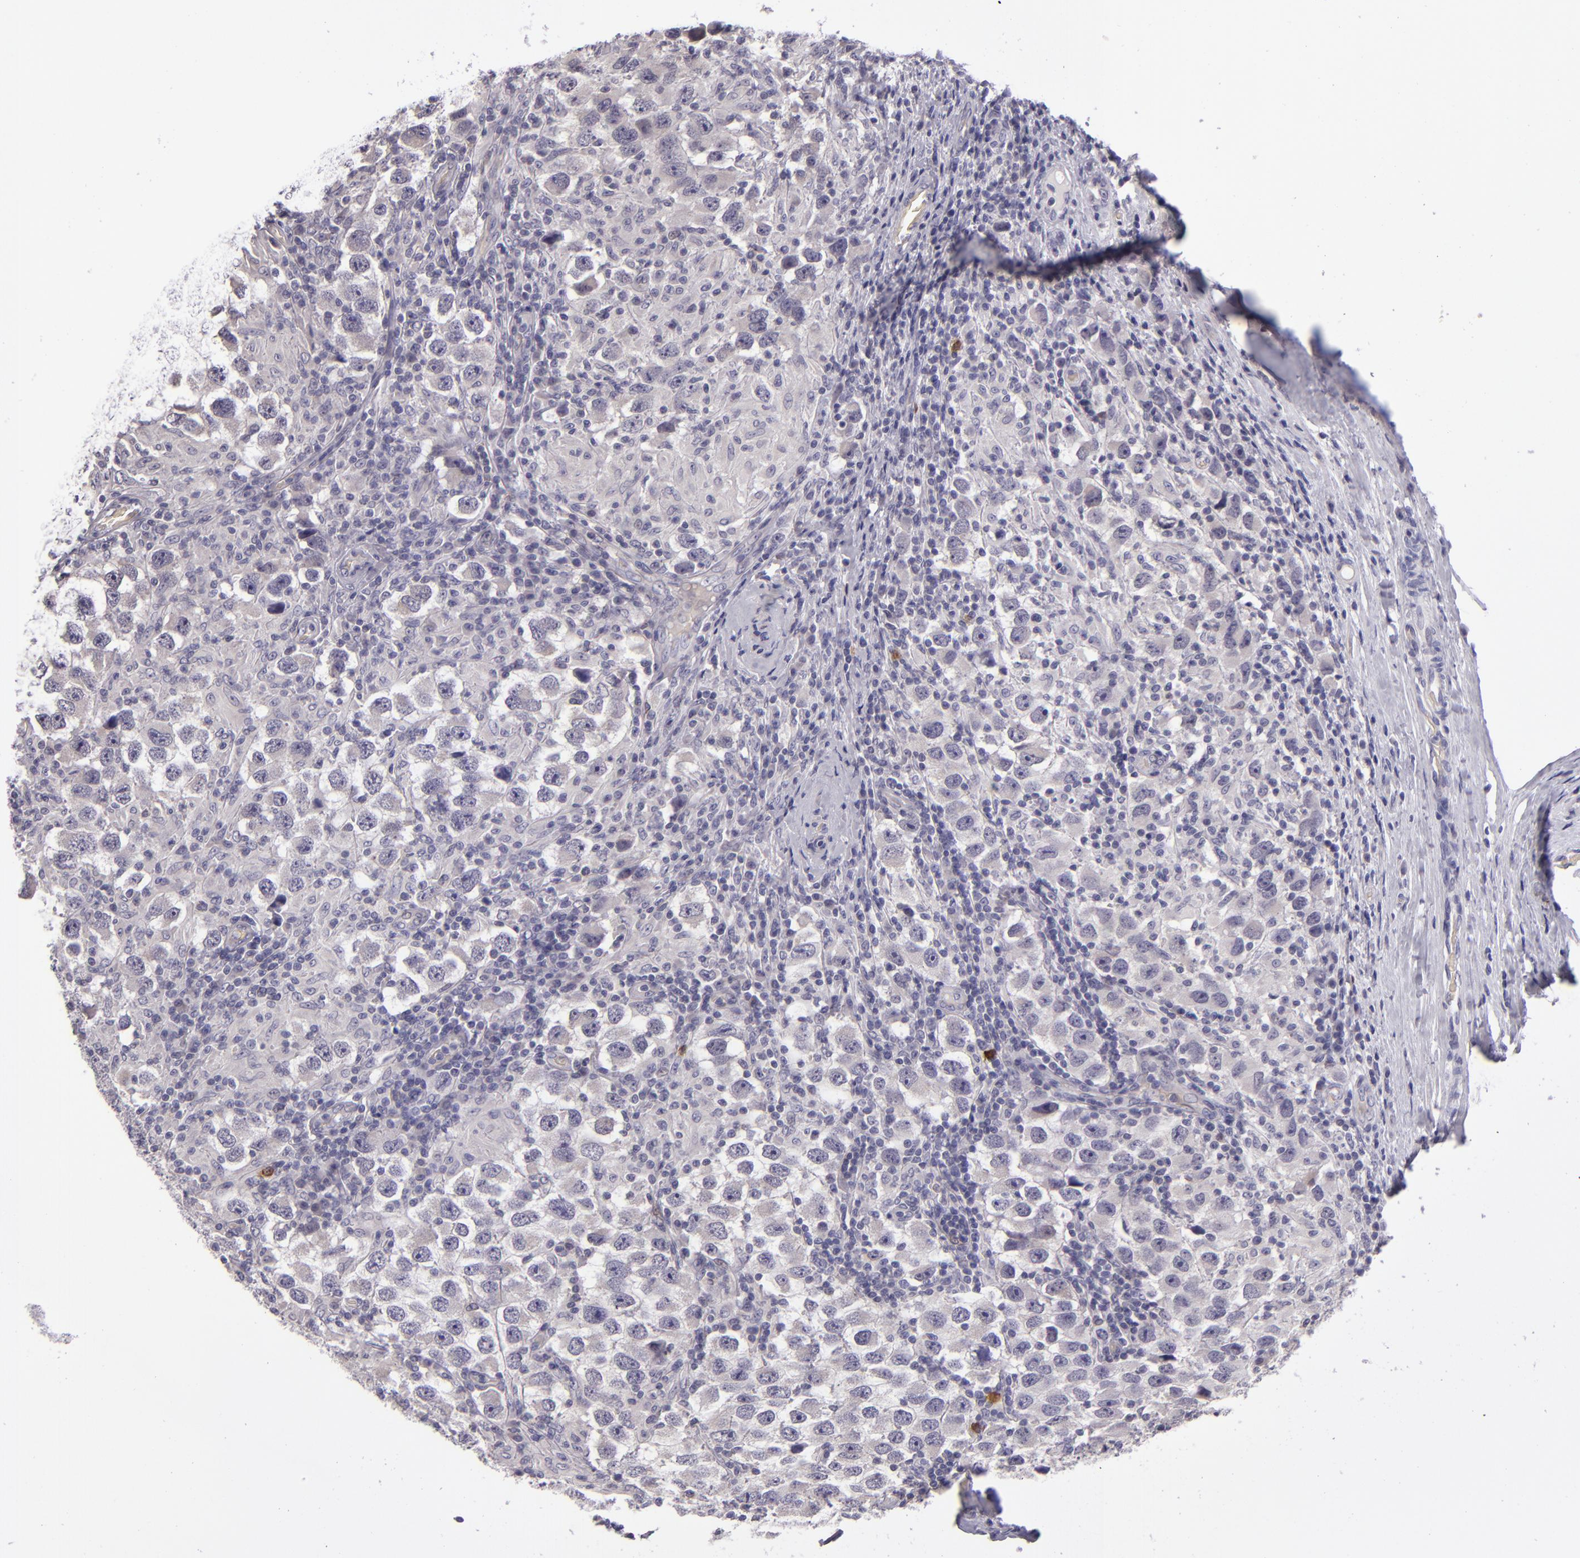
{"staining": {"intensity": "negative", "quantity": "none", "location": "none"}, "tissue": "testis cancer", "cell_type": "Tumor cells", "image_type": "cancer", "snomed": [{"axis": "morphology", "description": "Carcinoma, Embryonal, NOS"}, {"axis": "topography", "description": "Testis"}], "caption": "DAB immunohistochemical staining of human testis cancer reveals no significant positivity in tumor cells.", "gene": "SNCB", "patient": {"sex": "male", "age": 21}}